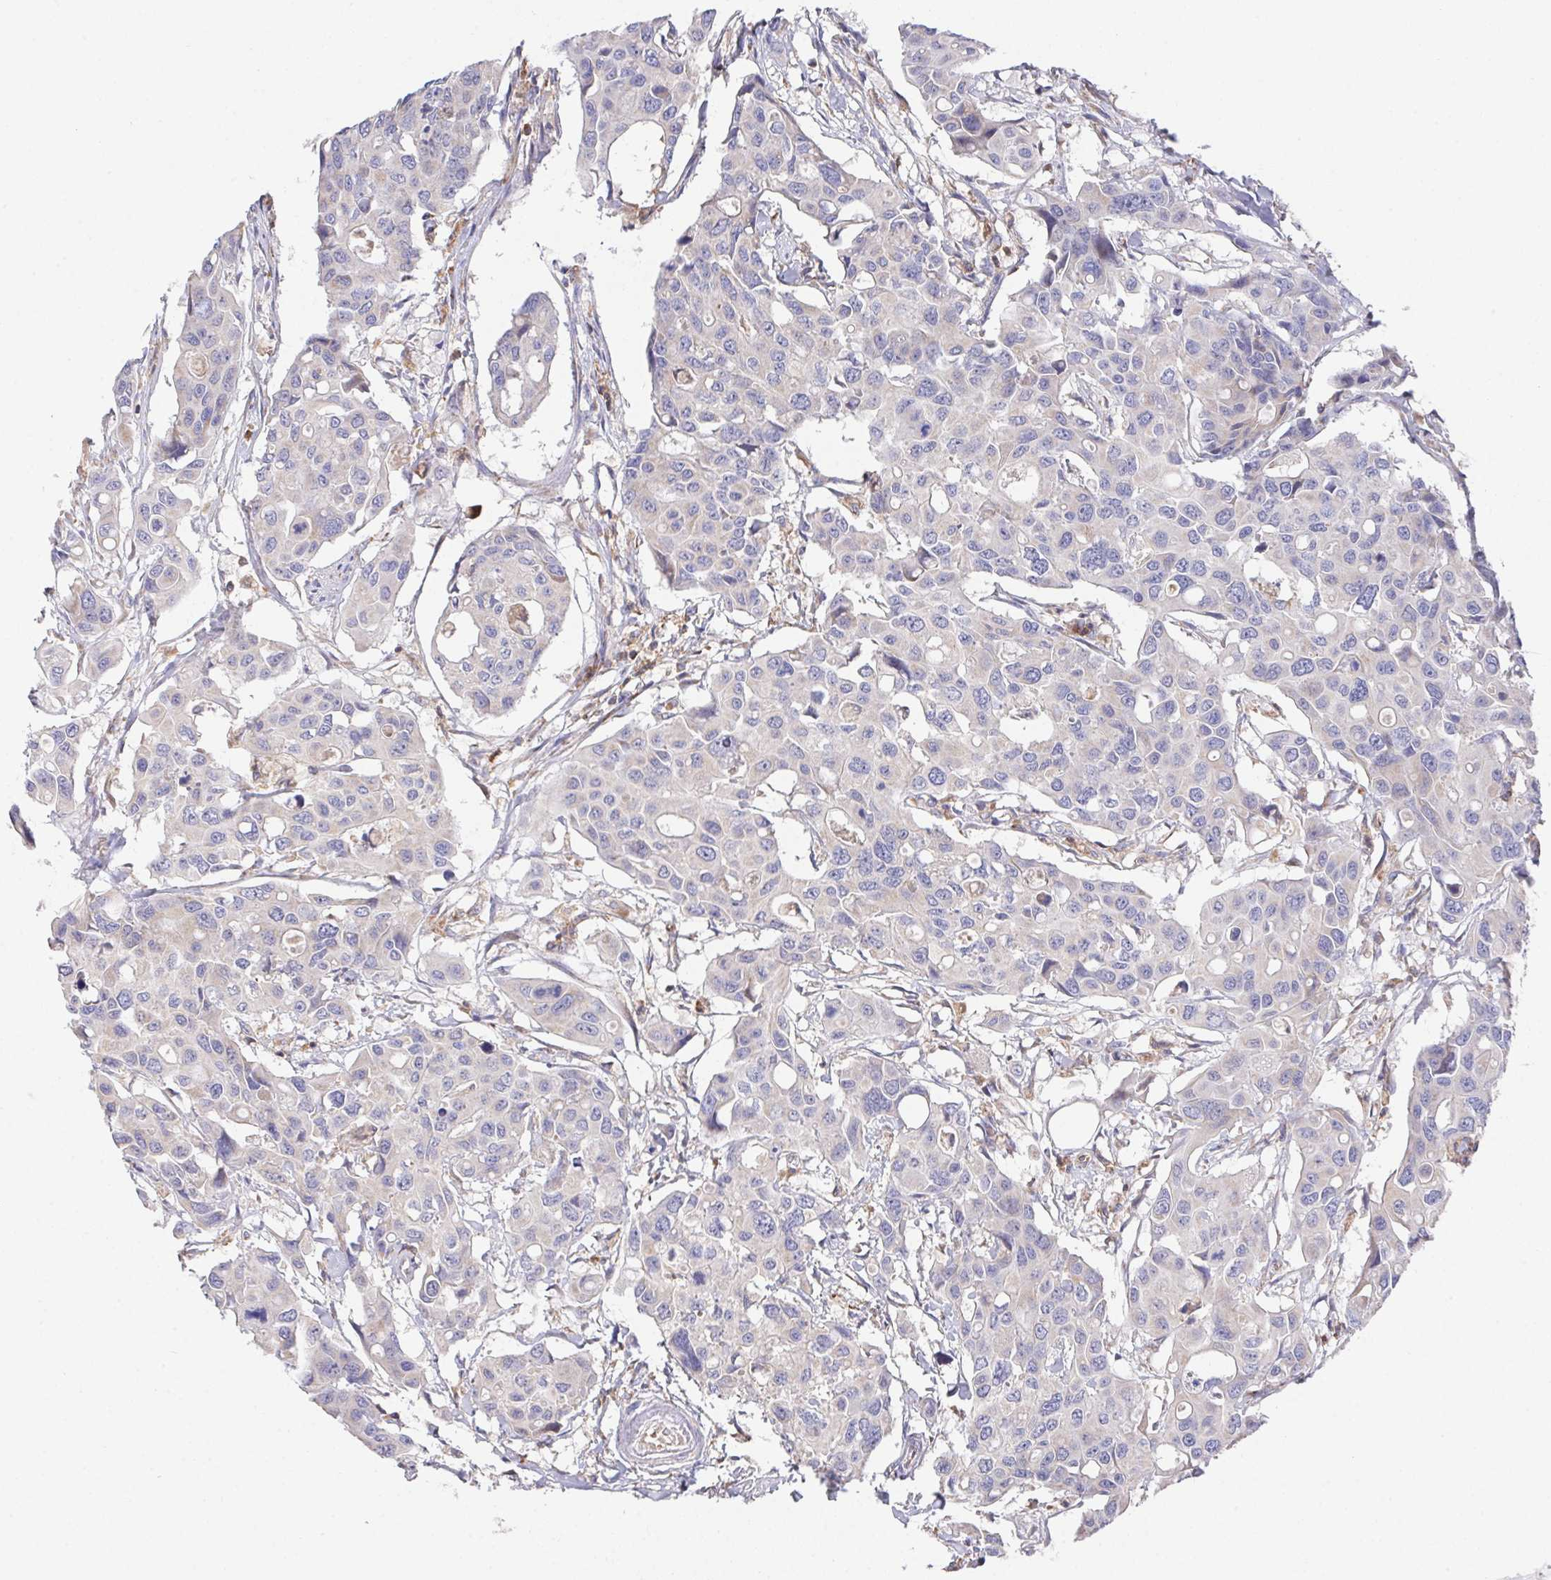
{"staining": {"intensity": "negative", "quantity": "none", "location": "none"}, "tissue": "colorectal cancer", "cell_type": "Tumor cells", "image_type": "cancer", "snomed": [{"axis": "morphology", "description": "Adenocarcinoma, NOS"}, {"axis": "topography", "description": "Colon"}], "caption": "An image of human colorectal cancer is negative for staining in tumor cells. The staining is performed using DAB (3,3'-diaminobenzidine) brown chromogen with nuclei counter-stained in using hematoxylin.", "gene": "FAM241A", "patient": {"sex": "male", "age": 77}}